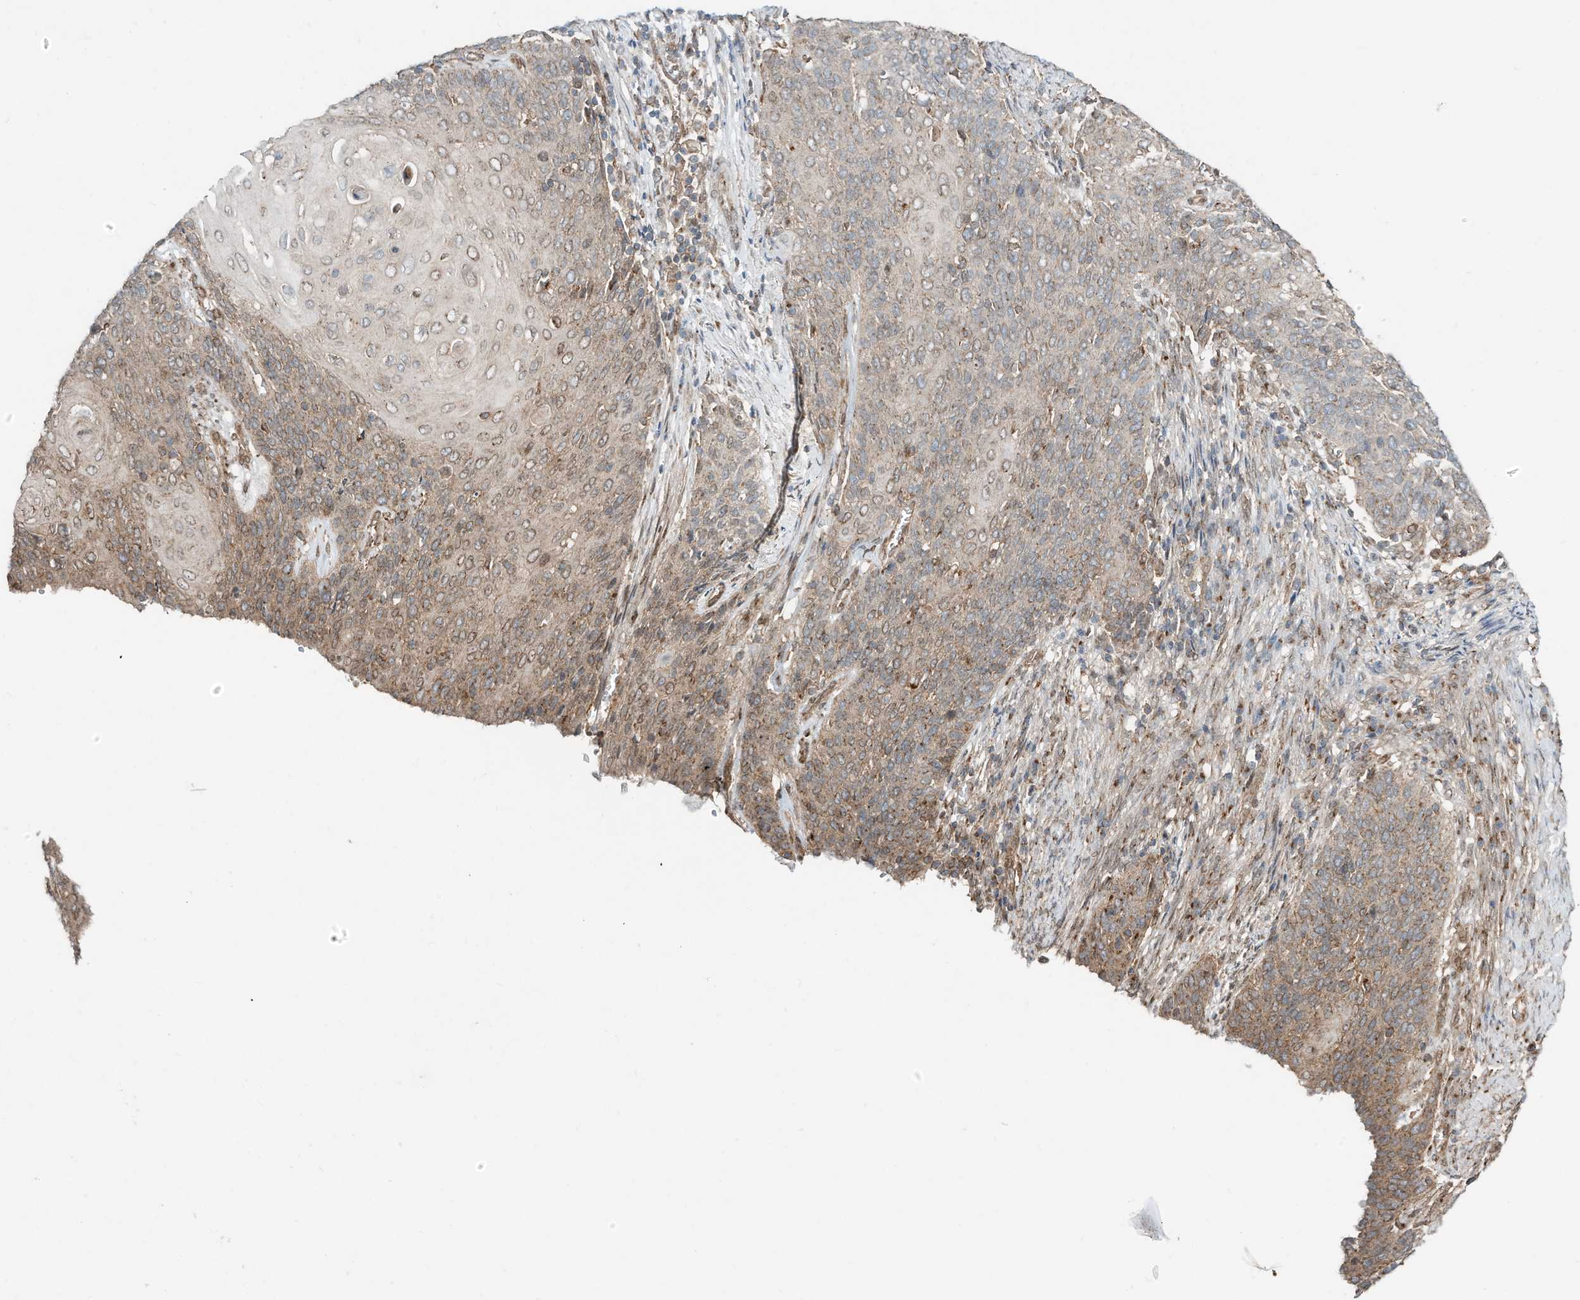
{"staining": {"intensity": "moderate", "quantity": ">75%", "location": "cytoplasmic/membranous,nuclear"}, "tissue": "cervical cancer", "cell_type": "Tumor cells", "image_type": "cancer", "snomed": [{"axis": "morphology", "description": "Squamous cell carcinoma, NOS"}, {"axis": "topography", "description": "Cervix"}], "caption": "A brown stain highlights moderate cytoplasmic/membranous and nuclear positivity of a protein in cervical cancer (squamous cell carcinoma) tumor cells.", "gene": "CUX1", "patient": {"sex": "female", "age": 39}}